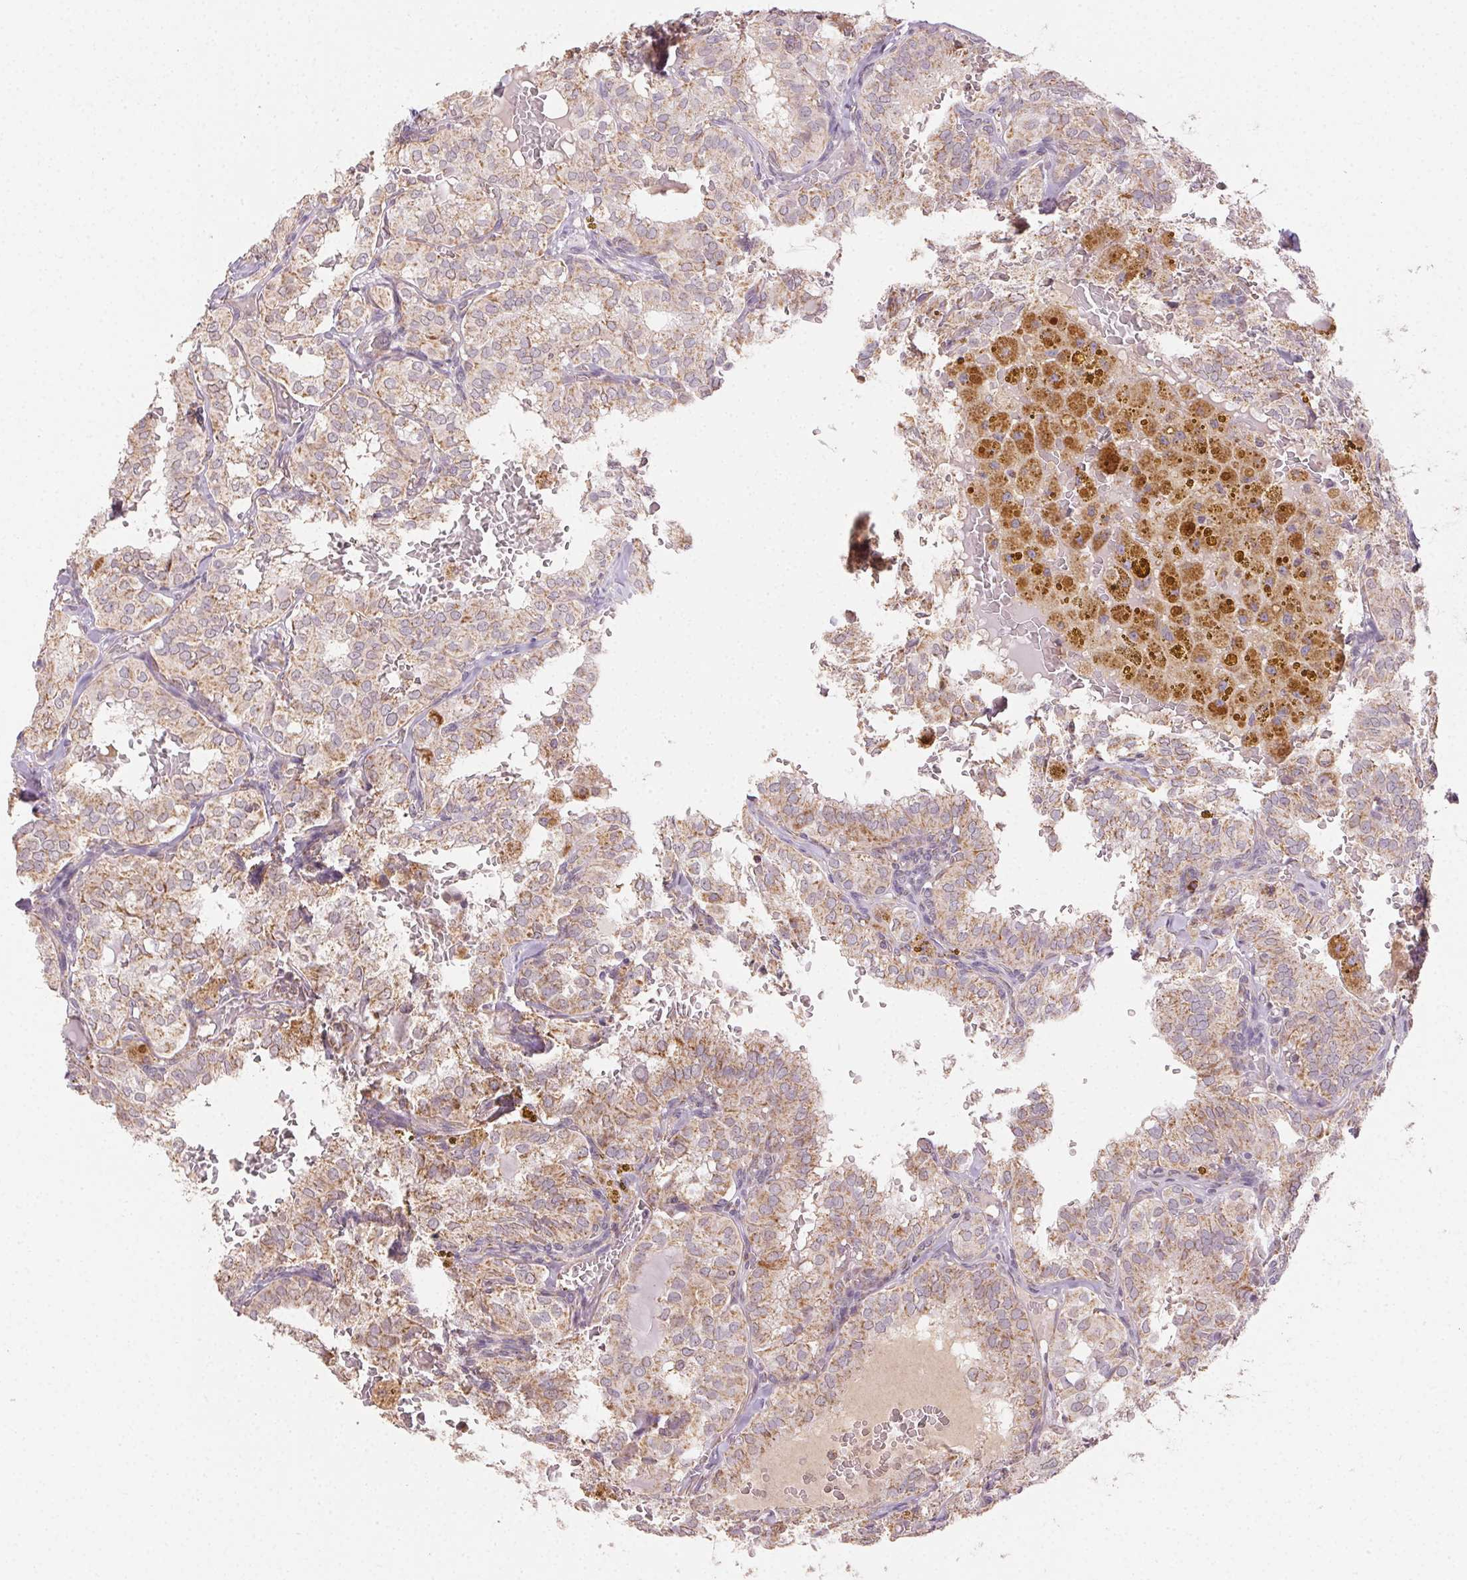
{"staining": {"intensity": "weak", "quantity": ">75%", "location": "cytoplasmic/membranous"}, "tissue": "thyroid cancer", "cell_type": "Tumor cells", "image_type": "cancer", "snomed": [{"axis": "morphology", "description": "Papillary adenocarcinoma, NOS"}, {"axis": "topography", "description": "Thyroid gland"}], "caption": "Immunohistochemistry (IHC) (DAB) staining of human thyroid cancer (papillary adenocarcinoma) shows weak cytoplasmic/membranous protein expression in approximately >75% of tumor cells. The protein is stained brown, and the nuclei are stained in blue (DAB IHC with brightfield microscopy, high magnification).", "gene": "CLASP1", "patient": {"sex": "male", "age": 20}}